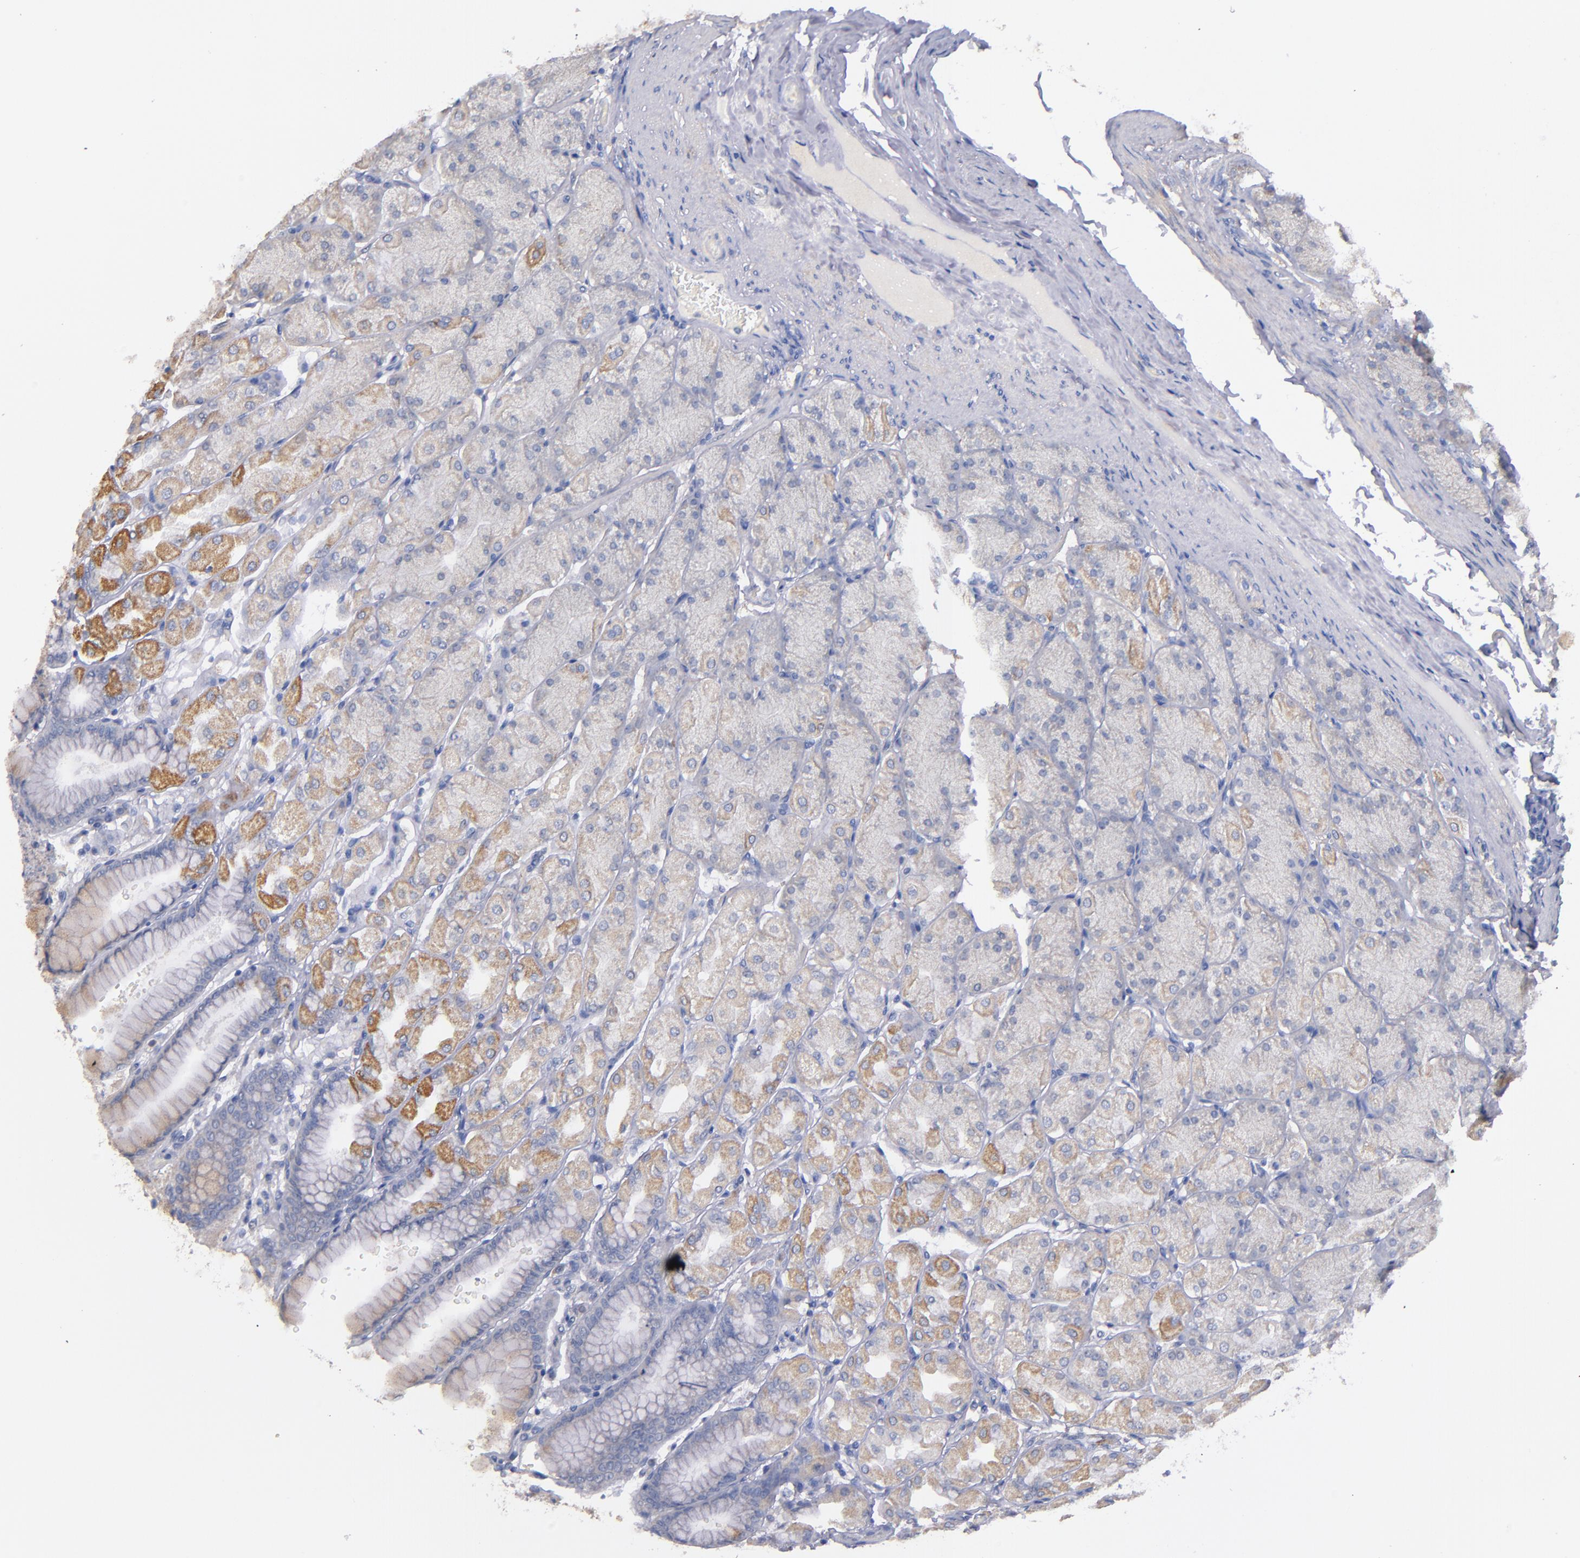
{"staining": {"intensity": "moderate", "quantity": "<25%", "location": "cytoplasmic/membranous"}, "tissue": "stomach", "cell_type": "Glandular cells", "image_type": "normal", "snomed": [{"axis": "morphology", "description": "Normal tissue, NOS"}, {"axis": "topography", "description": "Stomach, upper"}], "caption": "A low amount of moderate cytoplasmic/membranous positivity is seen in approximately <25% of glandular cells in unremarkable stomach.", "gene": "CNTNAP2", "patient": {"sex": "female", "age": 56}}